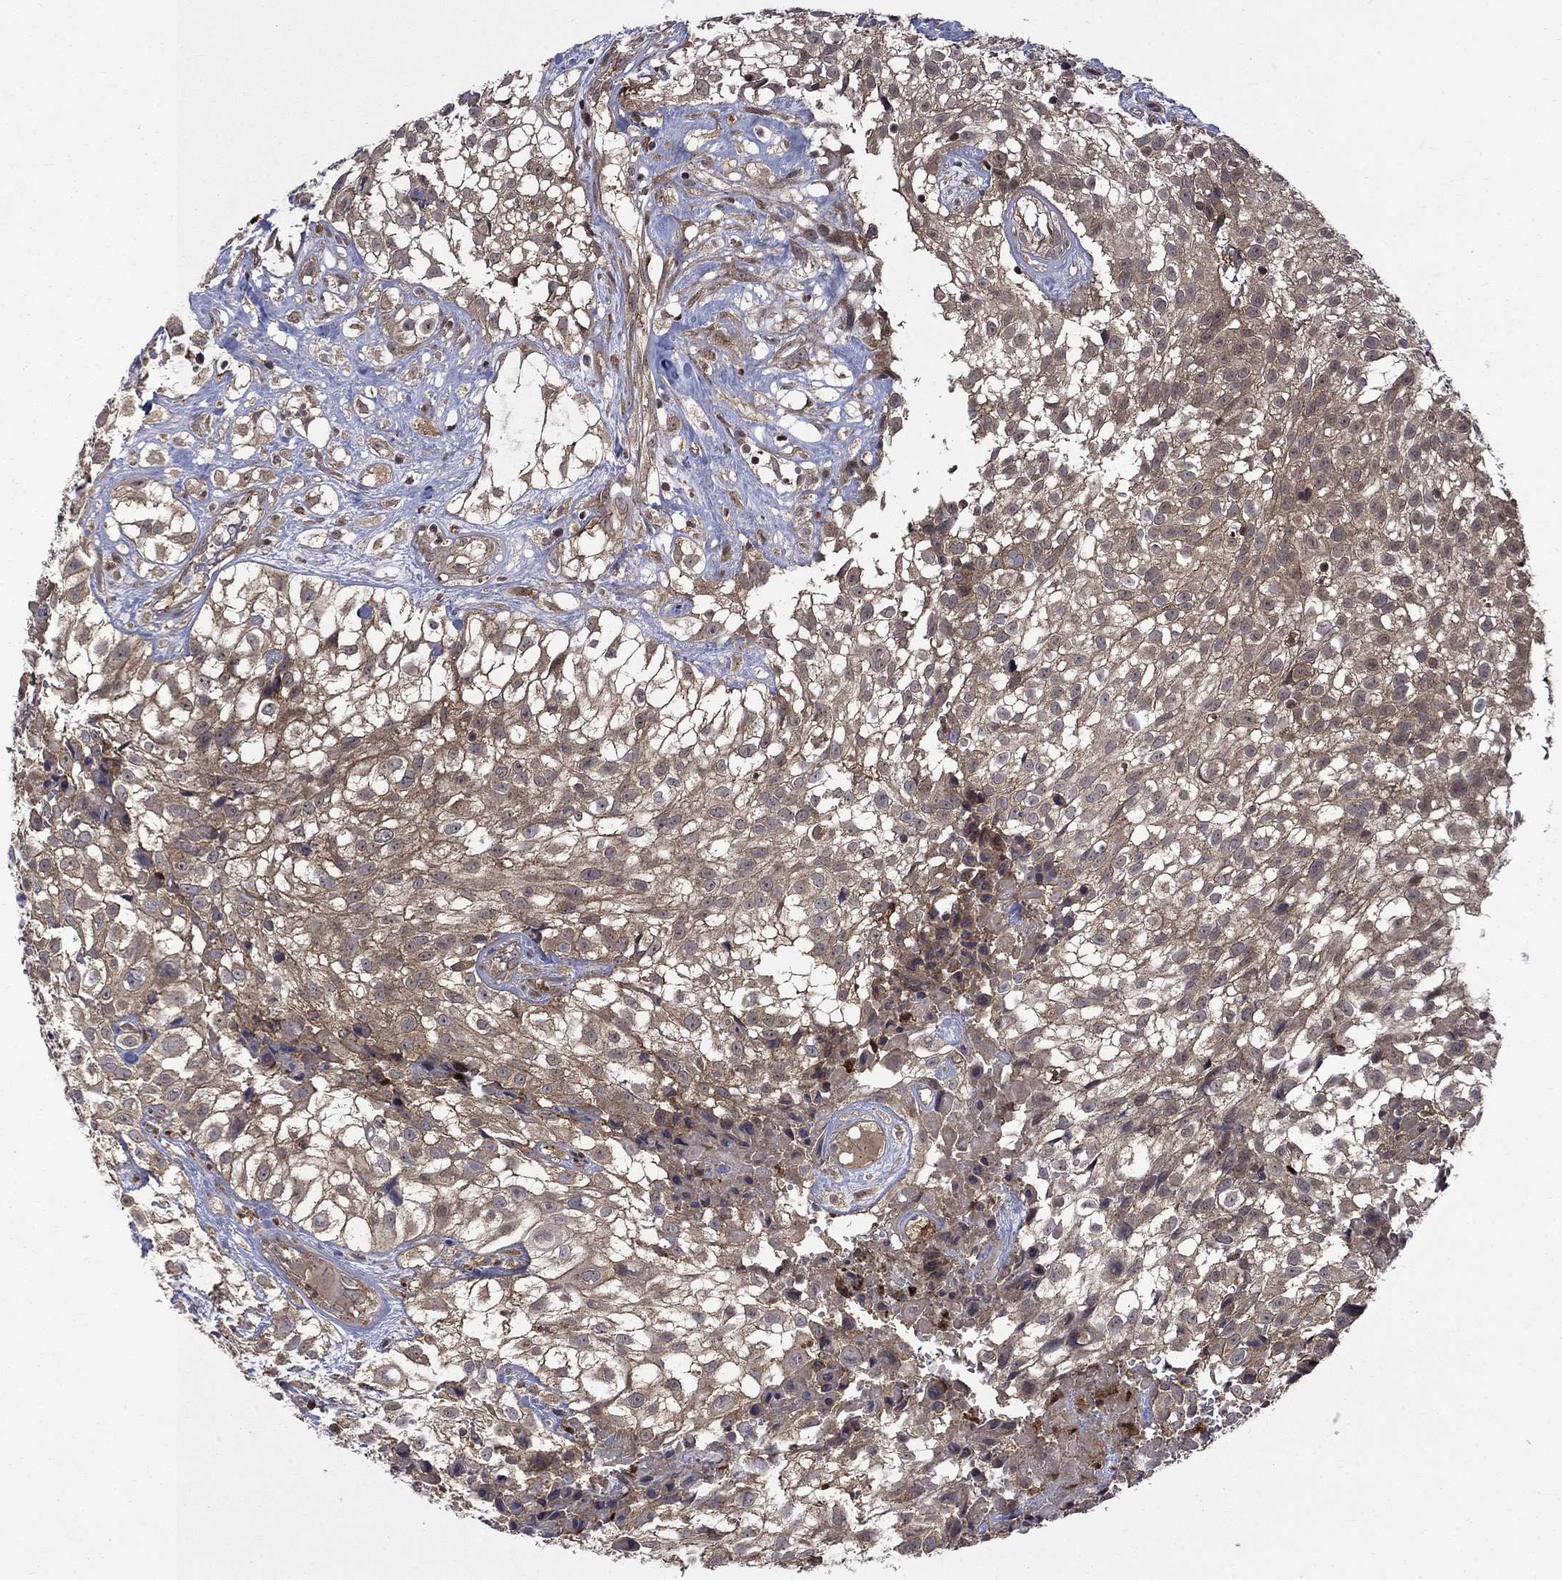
{"staining": {"intensity": "moderate", "quantity": ">75%", "location": "cytoplasmic/membranous"}, "tissue": "urothelial cancer", "cell_type": "Tumor cells", "image_type": "cancer", "snomed": [{"axis": "morphology", "description": "Urothelial carcinoma, High grade"}, {"axis": "topography", "description": "Urinary bladder"}], "caption": "Urothelial cancer tissue exhibits moderate cytoplasmic/membranous positivity in about >75% of tumor cells", "gene": "TMEM33", "patient": {"sex": "male", "age": 56}}